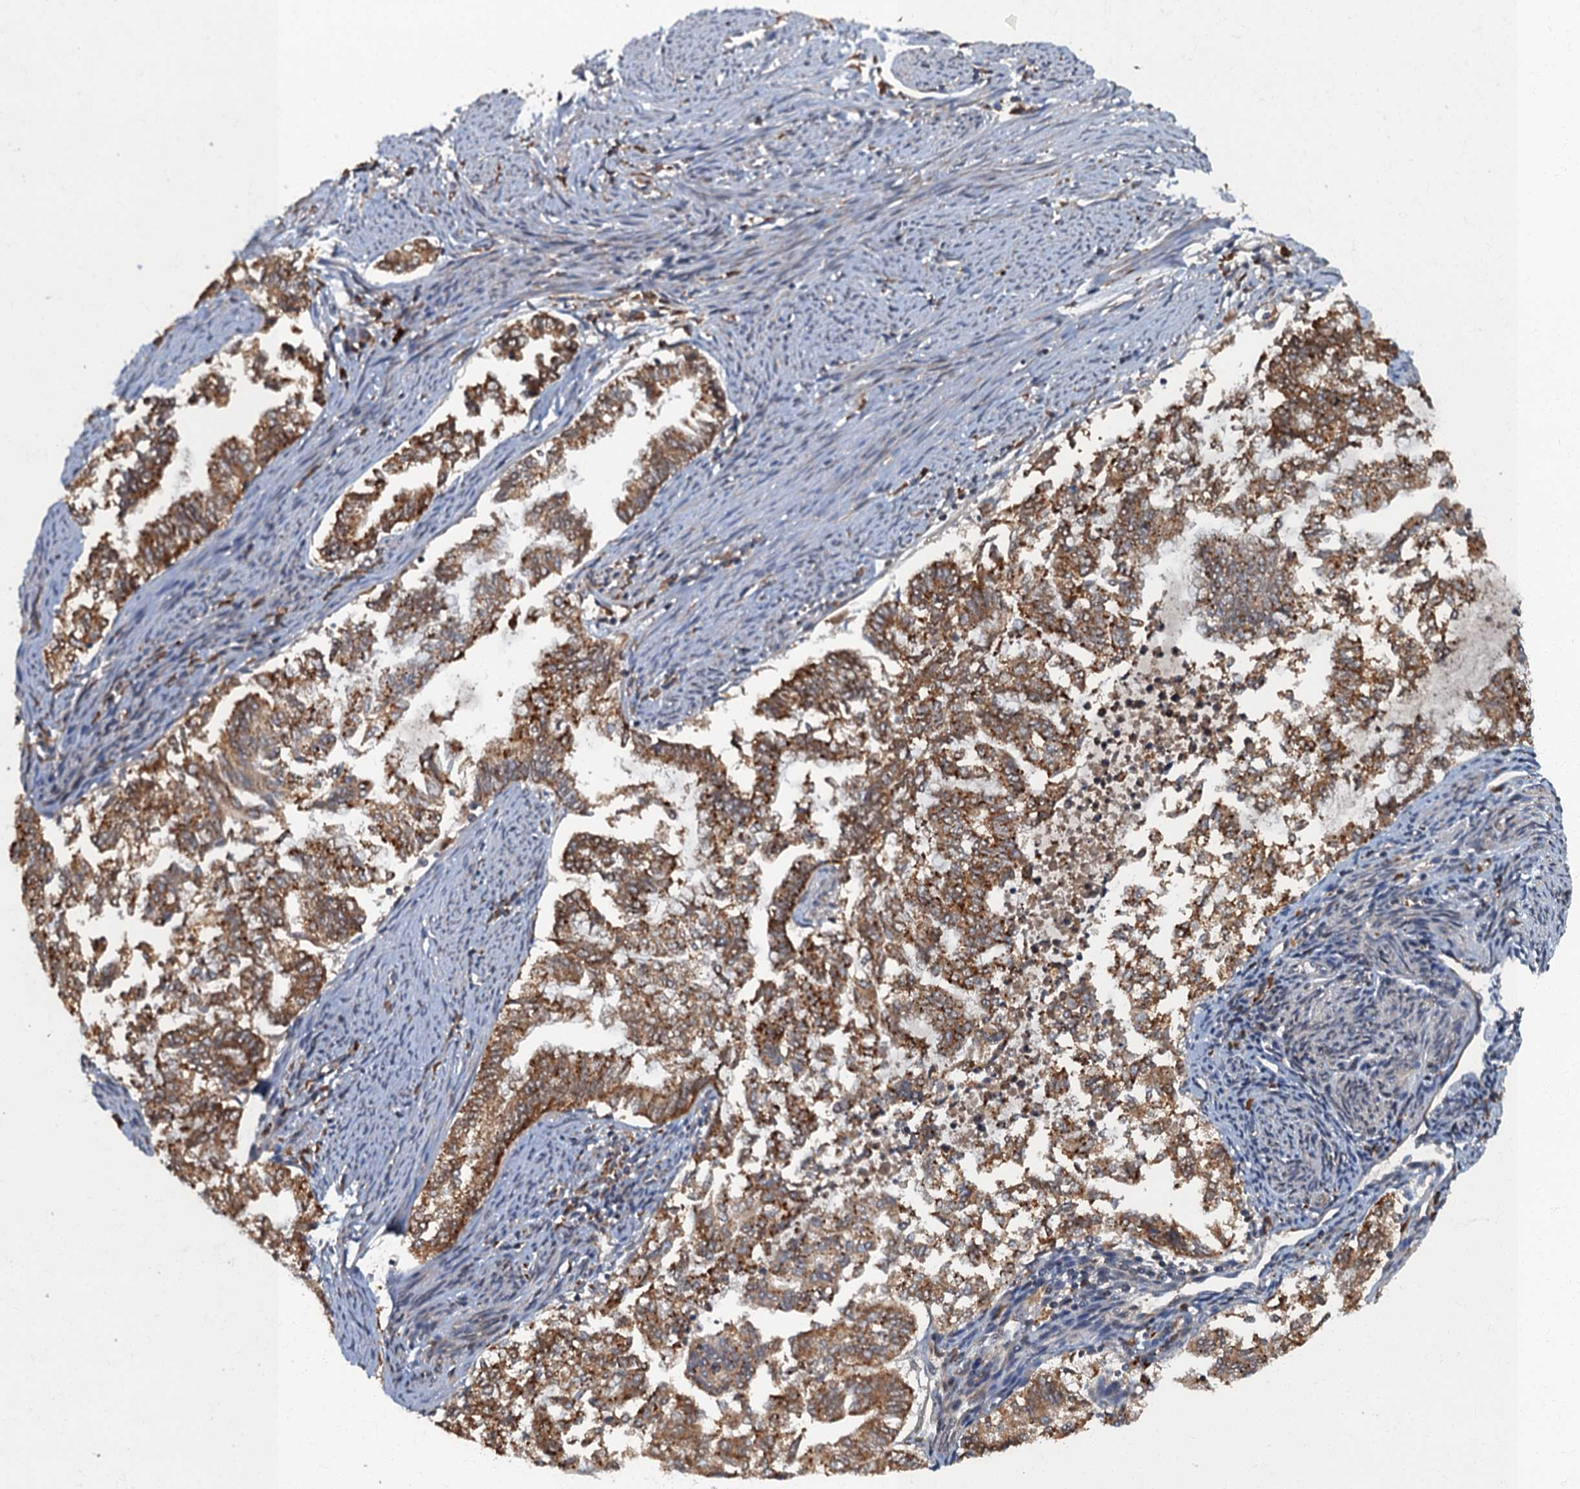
{"staining": {"intensity": "moderate", "quantity": ">75%", "location": "cytoplasmic/membranous"}, "tissue": "endometrial cancer", "cell_type": "Tumor cells", "image_type": "cancer", "snomed": [{"axis": "morphology", "description": "Adenocarcinoma, NOS"}, {"axis": "topography", "description": "Endometrium"}], "caption": "The photomicrograph shows immunohistochemical staining of endometrial cancer. There is moderate cytoplasmic/membranous expression is identified in about >75% of tumor cells.", "gene": "WDCP", "patient": {"sex": "female", "age": 79}}